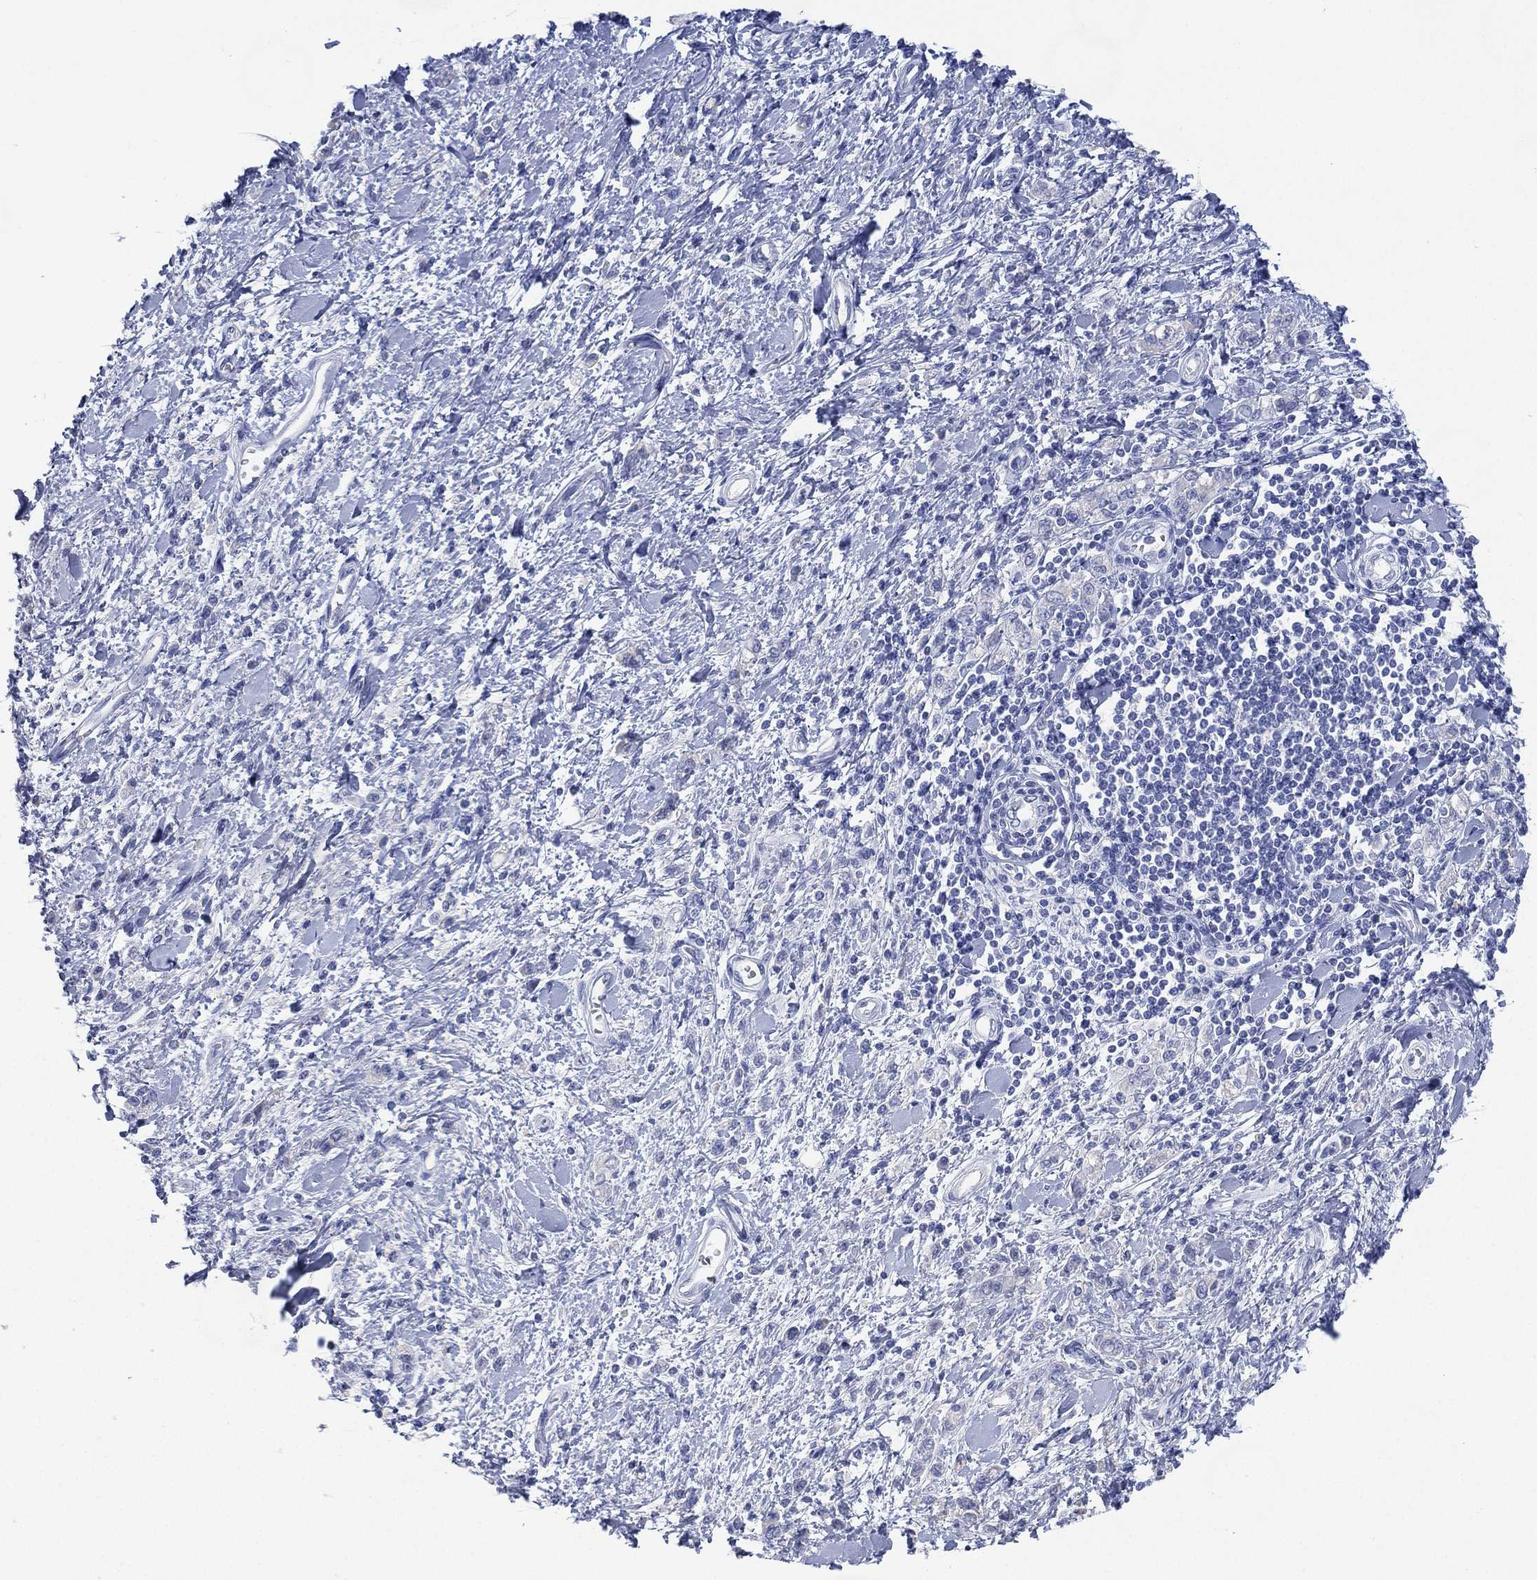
{"staining": {"intensity": "negative", "quantity": "none", "location": "none"}, "tissue": "stomach cancer", "cell_type": "Tumor cells", "image_type": "cancer", "snomed": [{"axis": "morphology", "description": "Adenocarcinoma, NOS"}, {"axis": "topography", "description": "Stomach"}], "caption": "The micrograph shows no staining of tumor cells in stomach cancer.", "gene": "FMO1", "patient": {"sex": "male", "age": 77}}